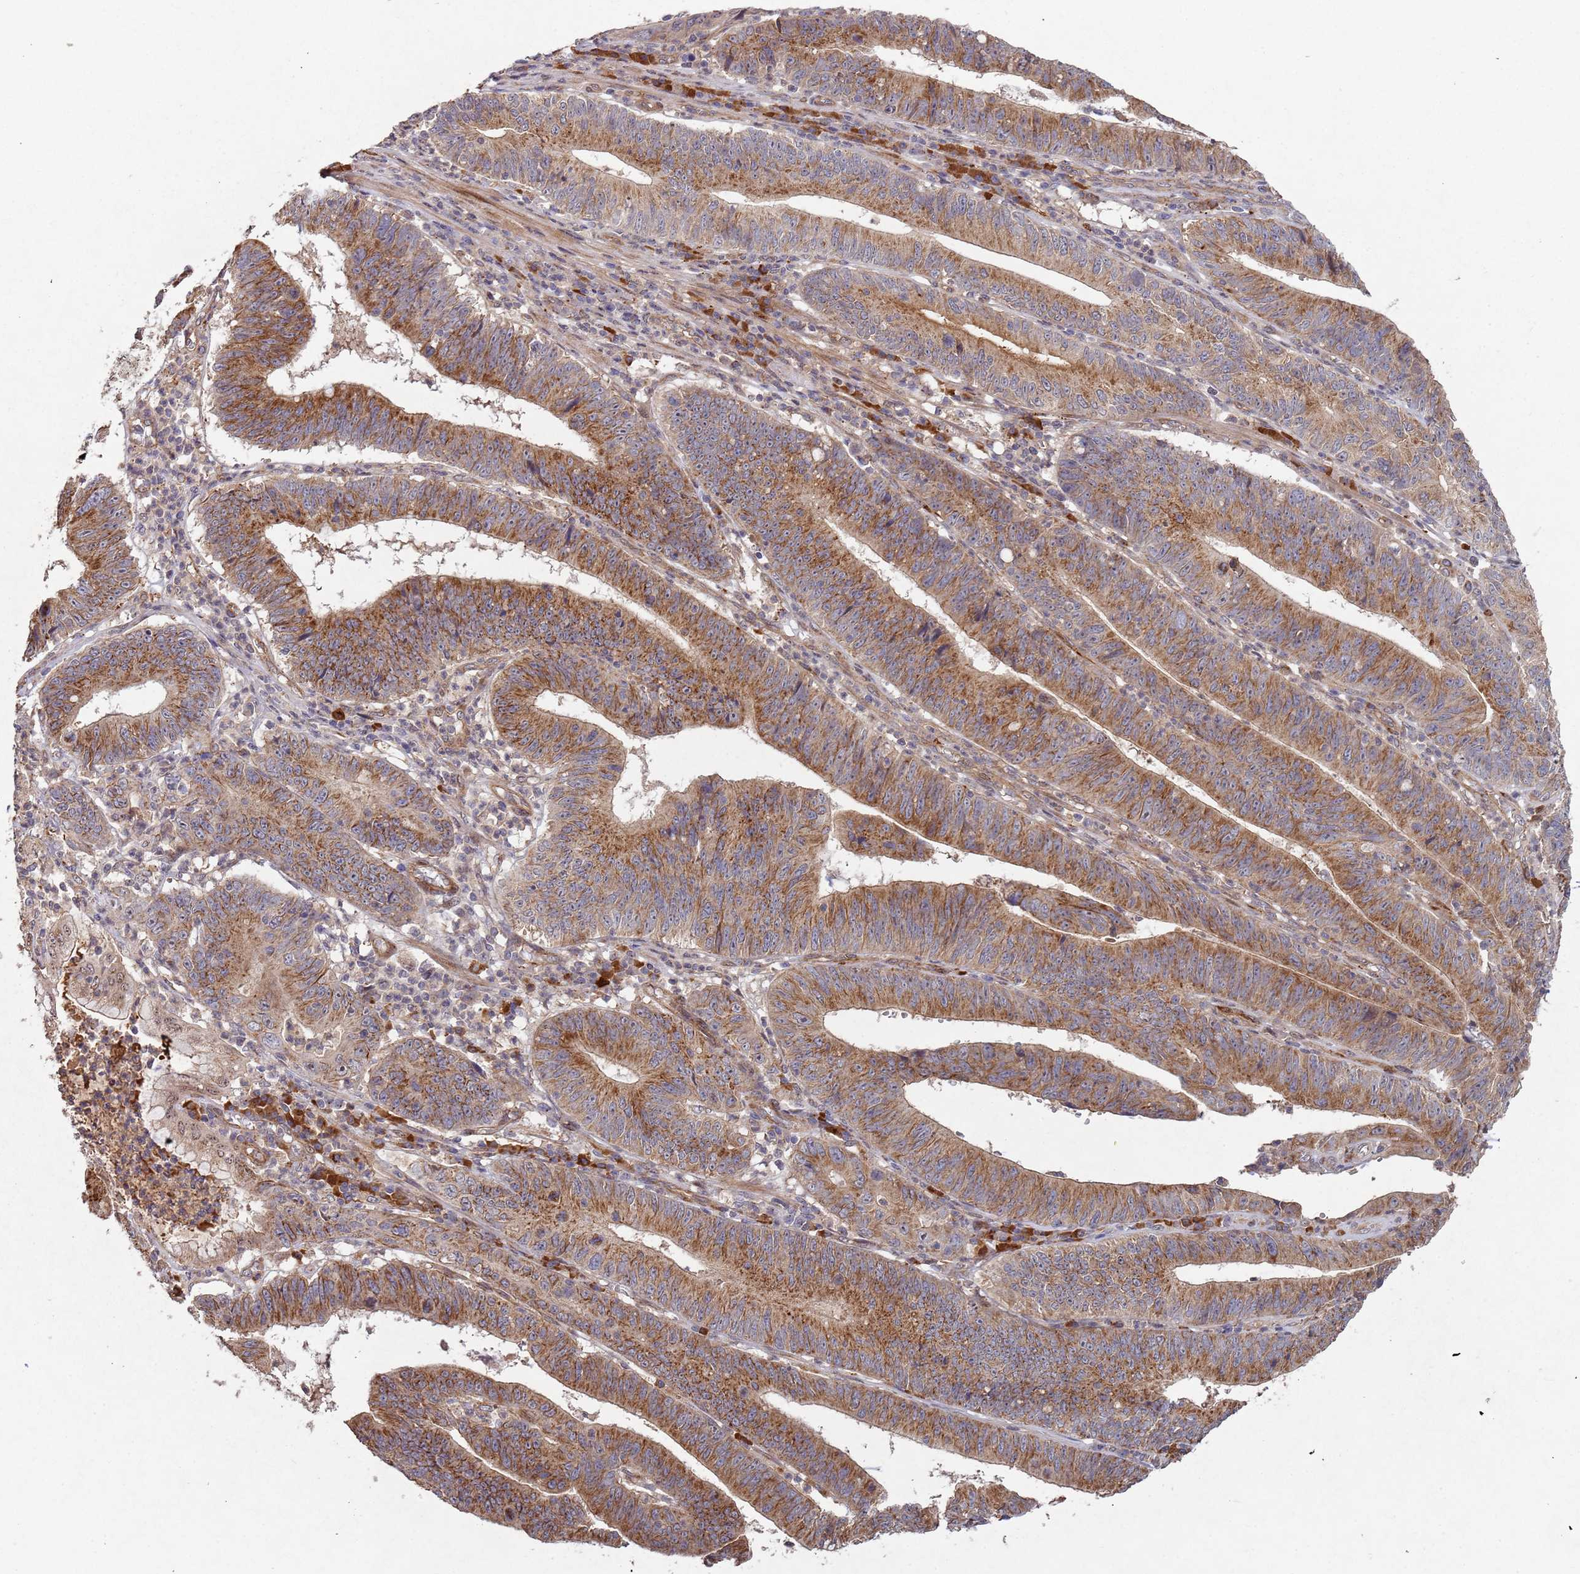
{"staining": {"intensity": "moderate", "quantity": ">75%", "location": "cytoplasmic/membranous"}, "tissue": "stomach cancer", "cell_type": "Tumor cells", "image_type": "cancer", "snomed": [{"axis": "morphology", "description": "Adenocarcinoma, NOS"}, {"axis": "topography", "description": "Stomach"}], "caption": "Immunohistochemical staining of stomach adenocarcinoma demonstrates medium levels of moderate cytoplasmic/membranous staining in about >75% of tumor cells.", "gene": "KANSL1L", "patient": {"sex": "male", "age": 59}}